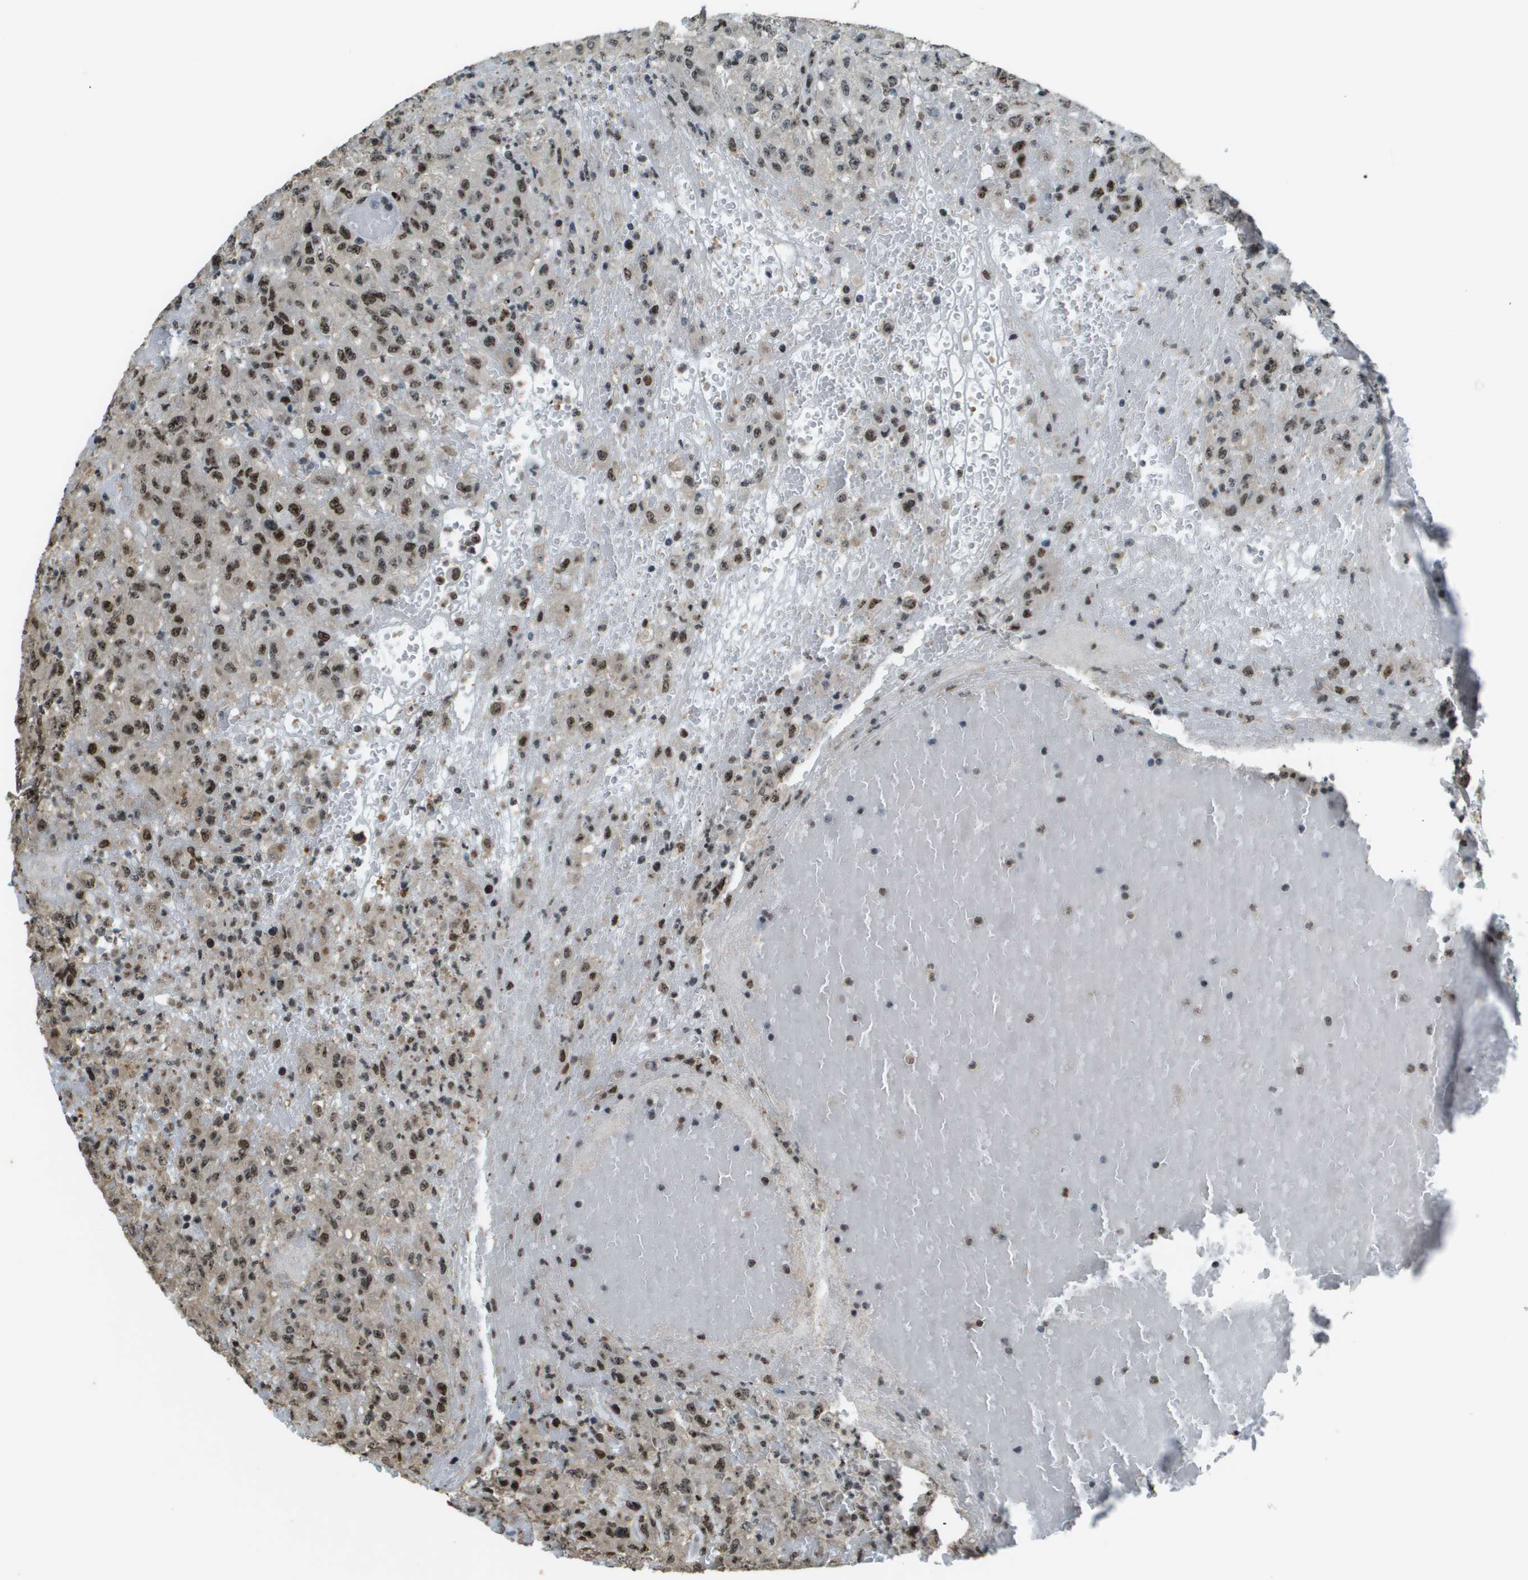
{"staining": {"intensity": "strong", "quantity": ">75%", "location": "nuclear"}, "tissue": "urothelial cancer", "cell_type": "Tumor cells", "image_type": "cancer", "snomed": [{"axis": "morphology", "description": "Urothelial carcinoma, High grade"}, {"axis": "topography", "description": "Urinary bladder"}], "caption": "Tumor cells exhibit high levels of strong nuclear staining in approximately >75% of cells in human urothelial cancer. (Brightfield microscopy of DAB IHC at high magnification).", "gene": "SP100", "patient": {"sex": "male", "age": 46}}